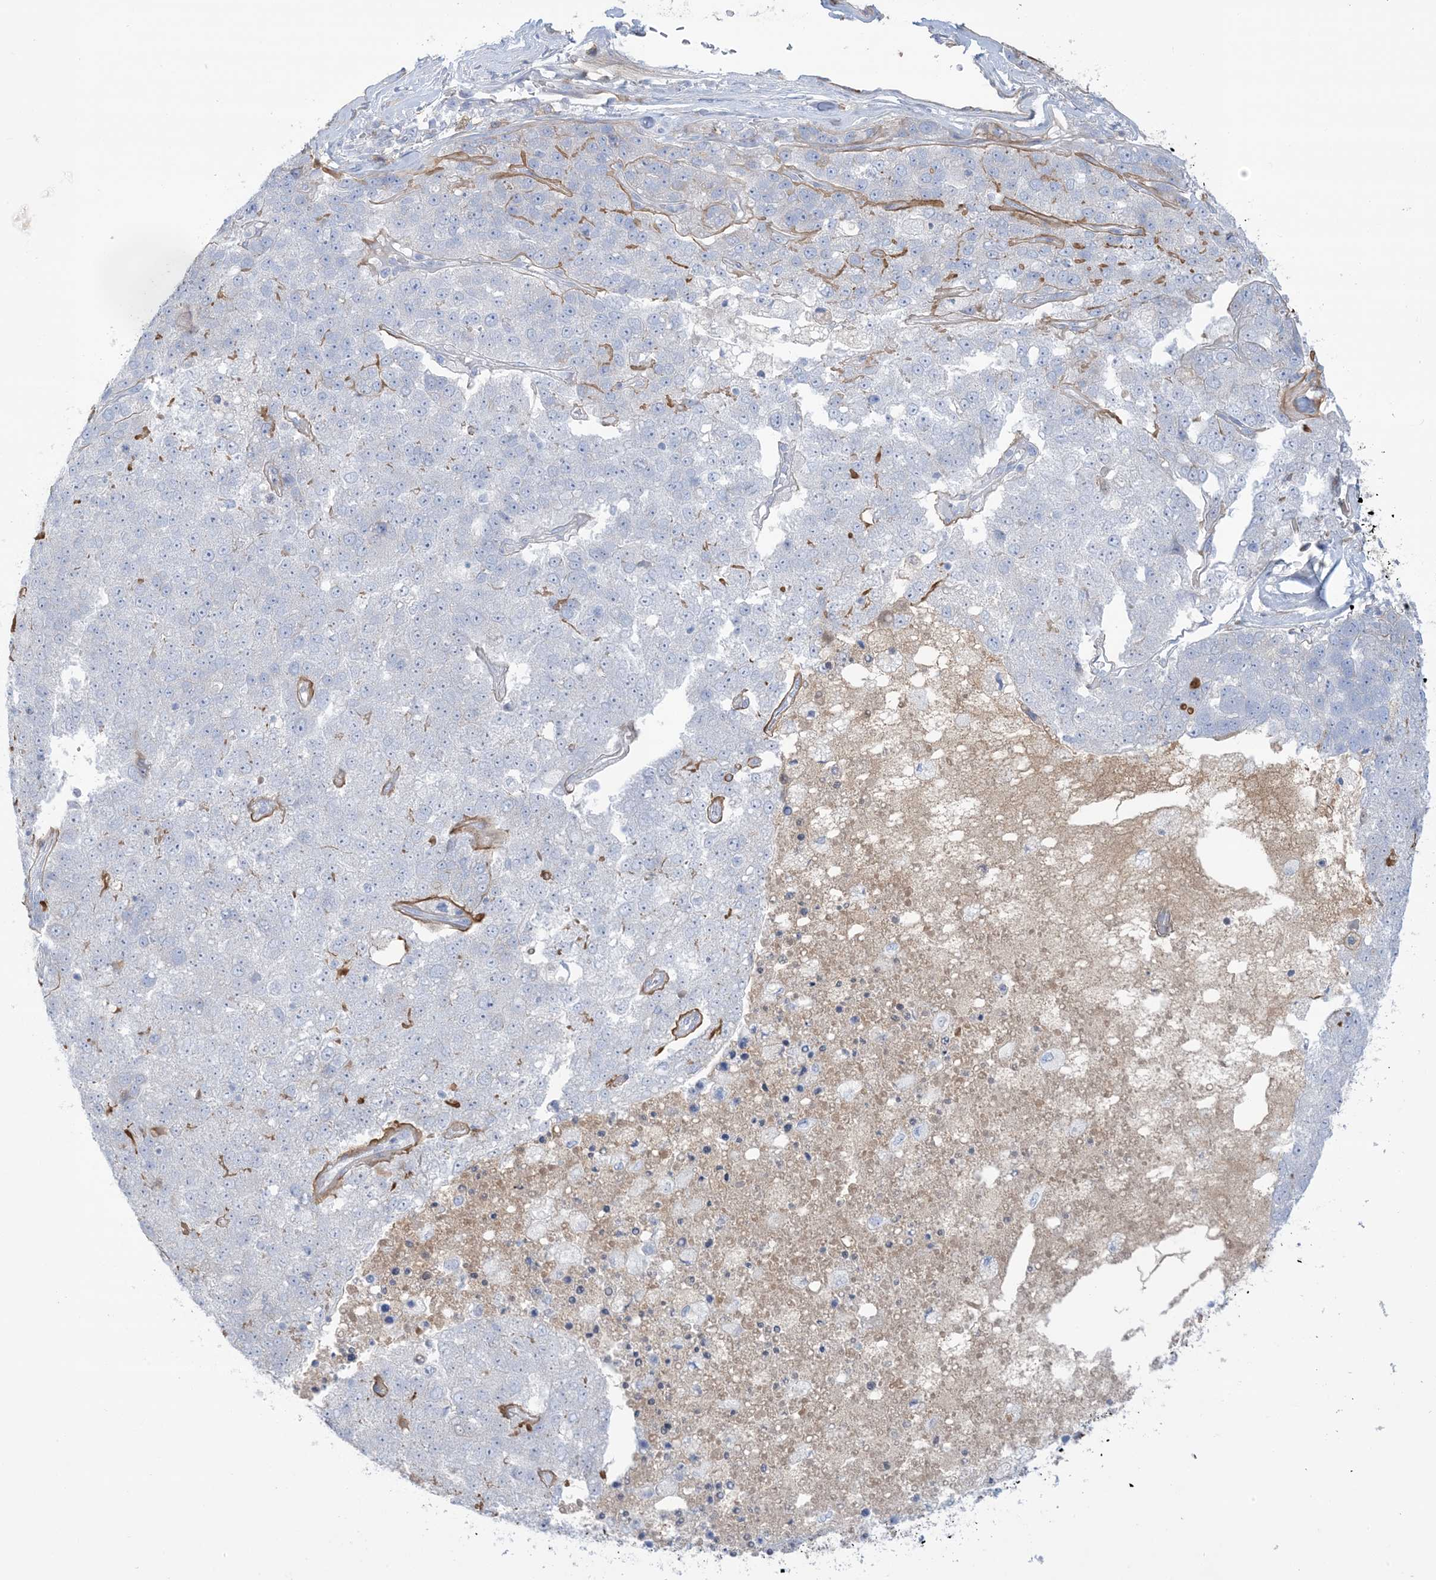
{"staining": {"intensity": "negative", "quantity": "none", "location": "none"}, "tissue": "pancreatic cancer", "cell_type": "Tumor cells", "image_type": "cancer", "snomed": [{"axis": "morphology", "description": "Adenocarcinoma, NOS"}, {"axis": "topography", "description": "Pancreas"}], "caption": "High power microscopy micrograph of an IHC photomicrograph of adenocarcinoma (pancreatic), revealing no significant expression in tumor cells. Nuclei are stained in blue.", "gene": "ATP11C", "patient": {"sex": "female", "age": 61}}